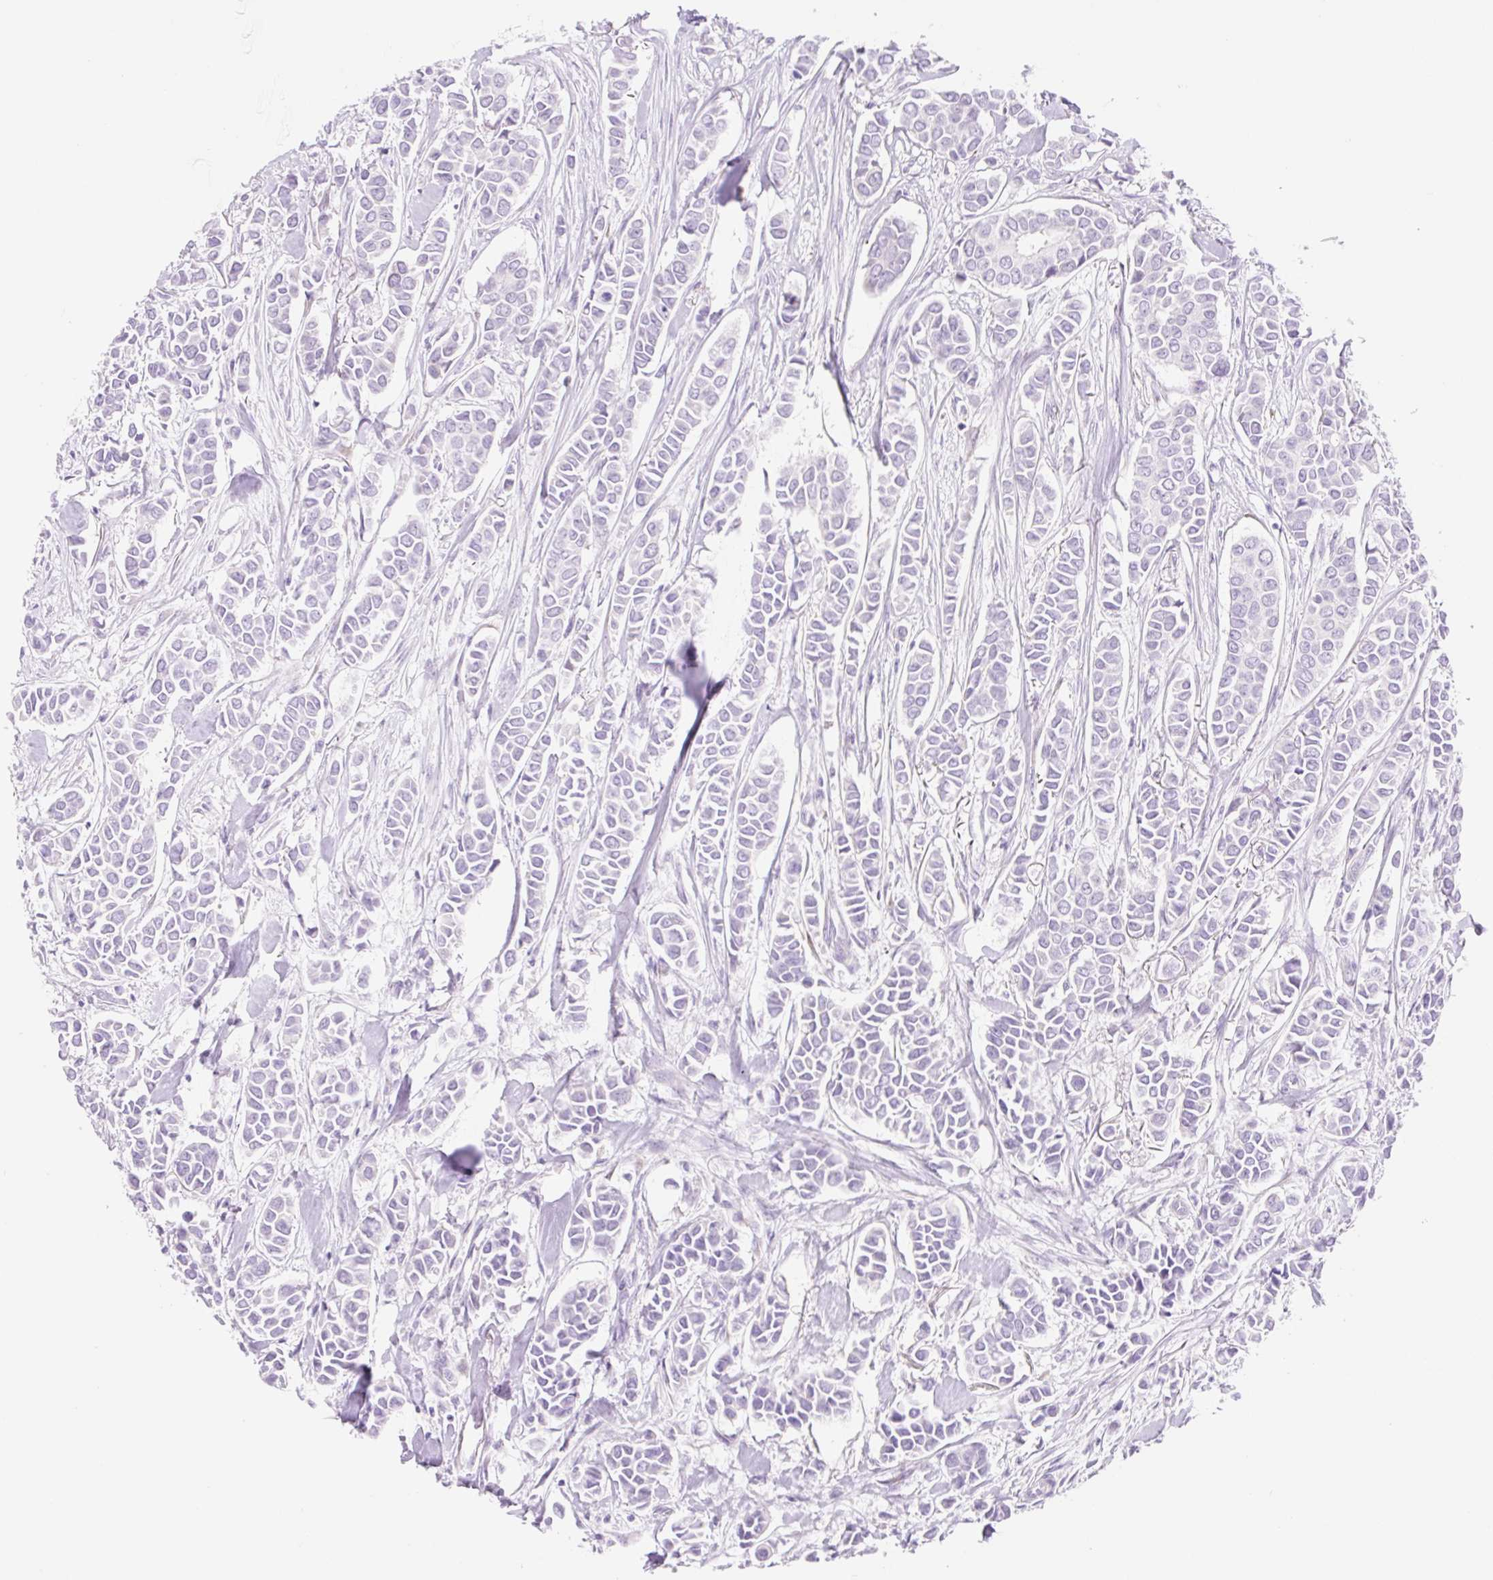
{"staining": {"intensity": "negative", "quantity": "none", "location": "none"}, "tissue": "breast cancer", "cell_type": "Tumor cells", "image_type": "cancer", "snomed": [{"axis": "morphology", "description": "Duct carcinoma"}, {"axis": "topography", "description": "Breast"}], "caption": "Breast cancer was stained to show a protein in brown. There is no significant staining in tumor cells.", "gene": "ZNF121", "patient": {"sex": "female", "age": 84}}